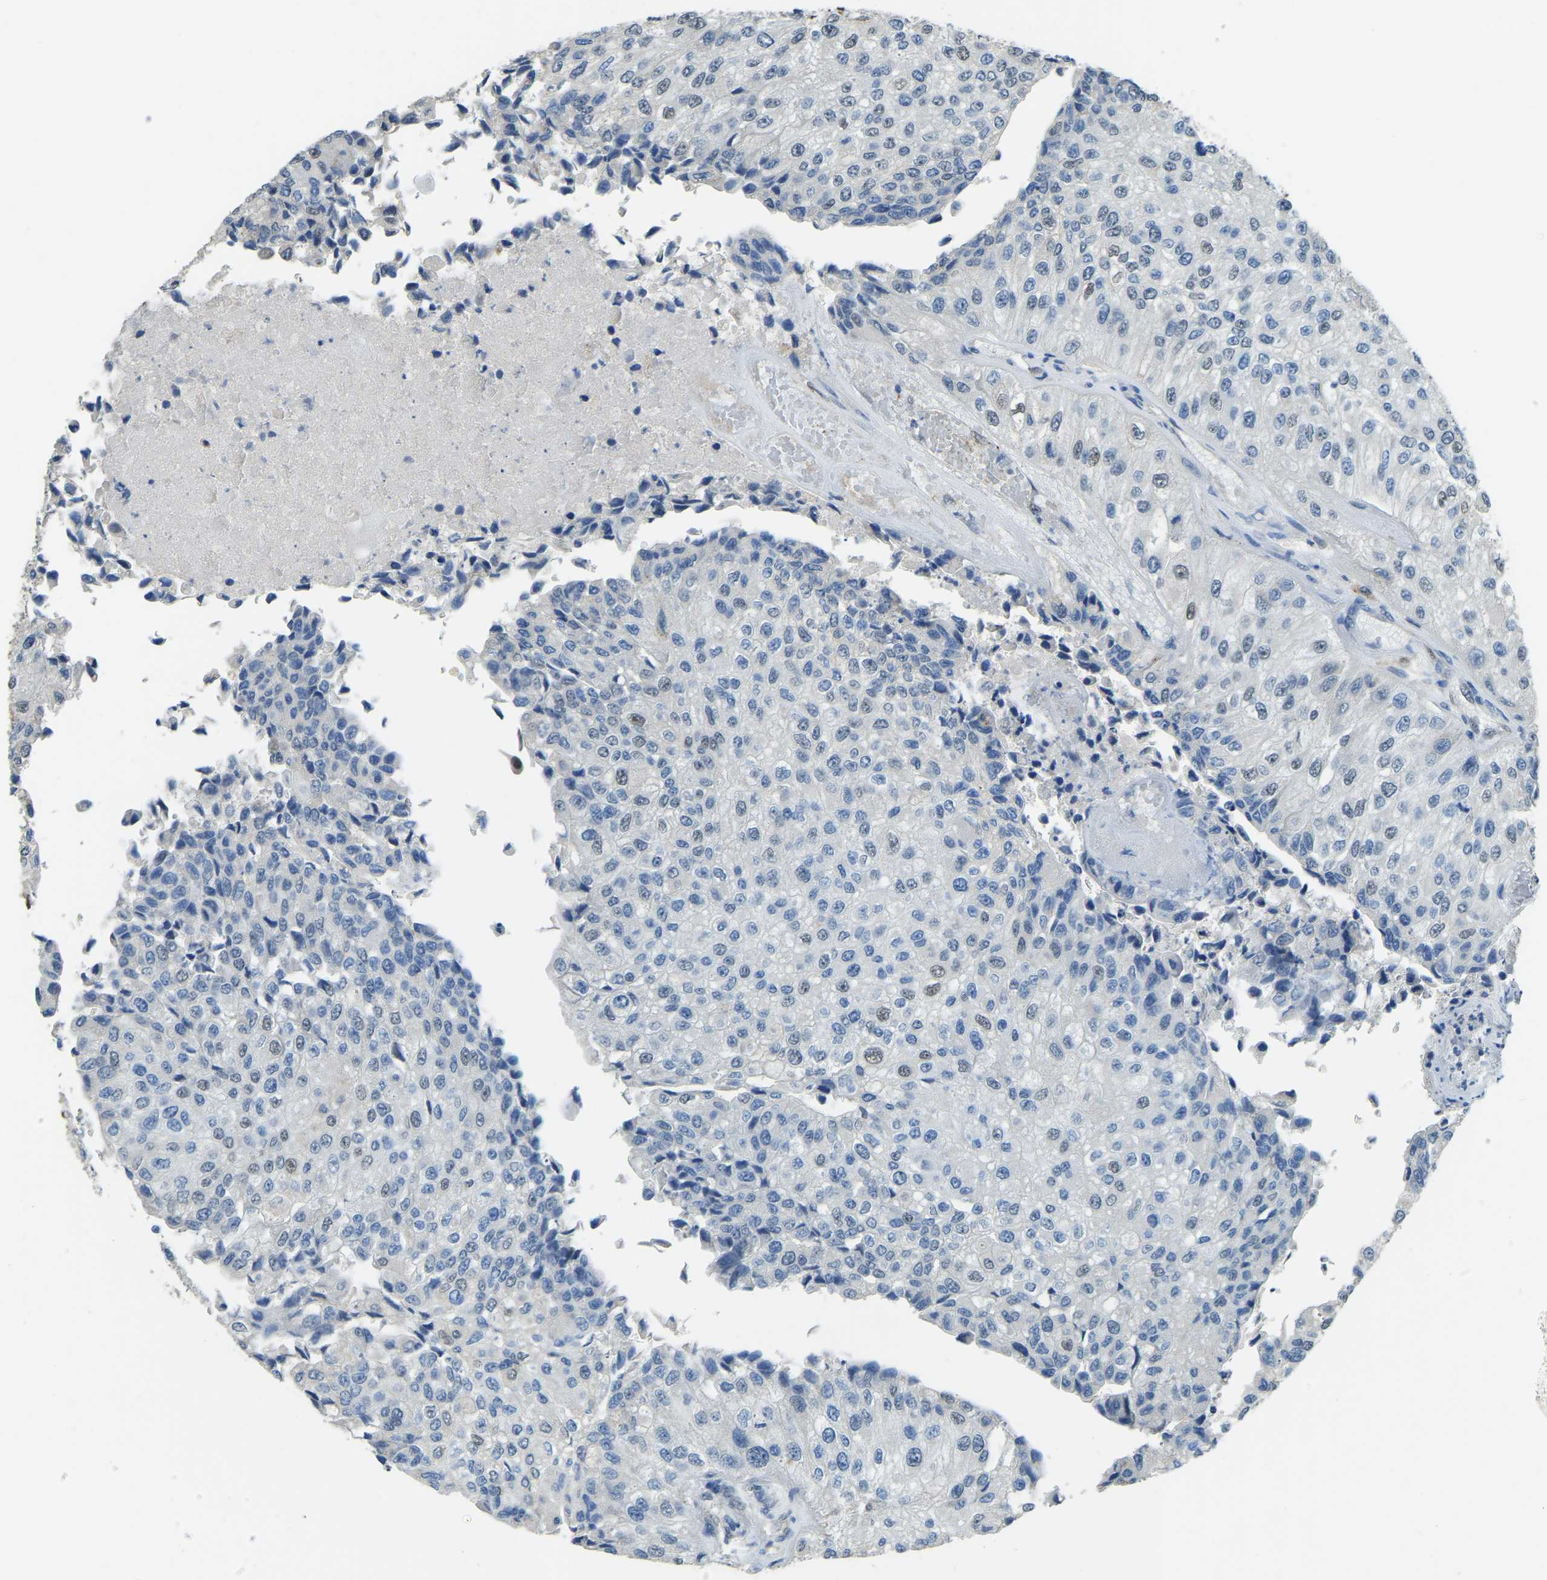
{"staining": {"intensity": "weak", "quantity": "<25%", "location": "nuclear"}, "tissue": "urothelial cancer", "cell_type": "Tumor cells", "image_type": "cancer", "snomed": [{"axis": "morphology", "description": "Urothelial carcinoma, High grade"}, {"axis": "topography", "description": "Kidney"}, {"axis": "topography", "description": "Urinary bladder"}], "caption": "Immunohistochemical staining of urothelial carcinoma (high-grade) exhibits no significant staining in tumor cells.", "gene": "NANS", "patient": {"sex": "male", "age": 77}}